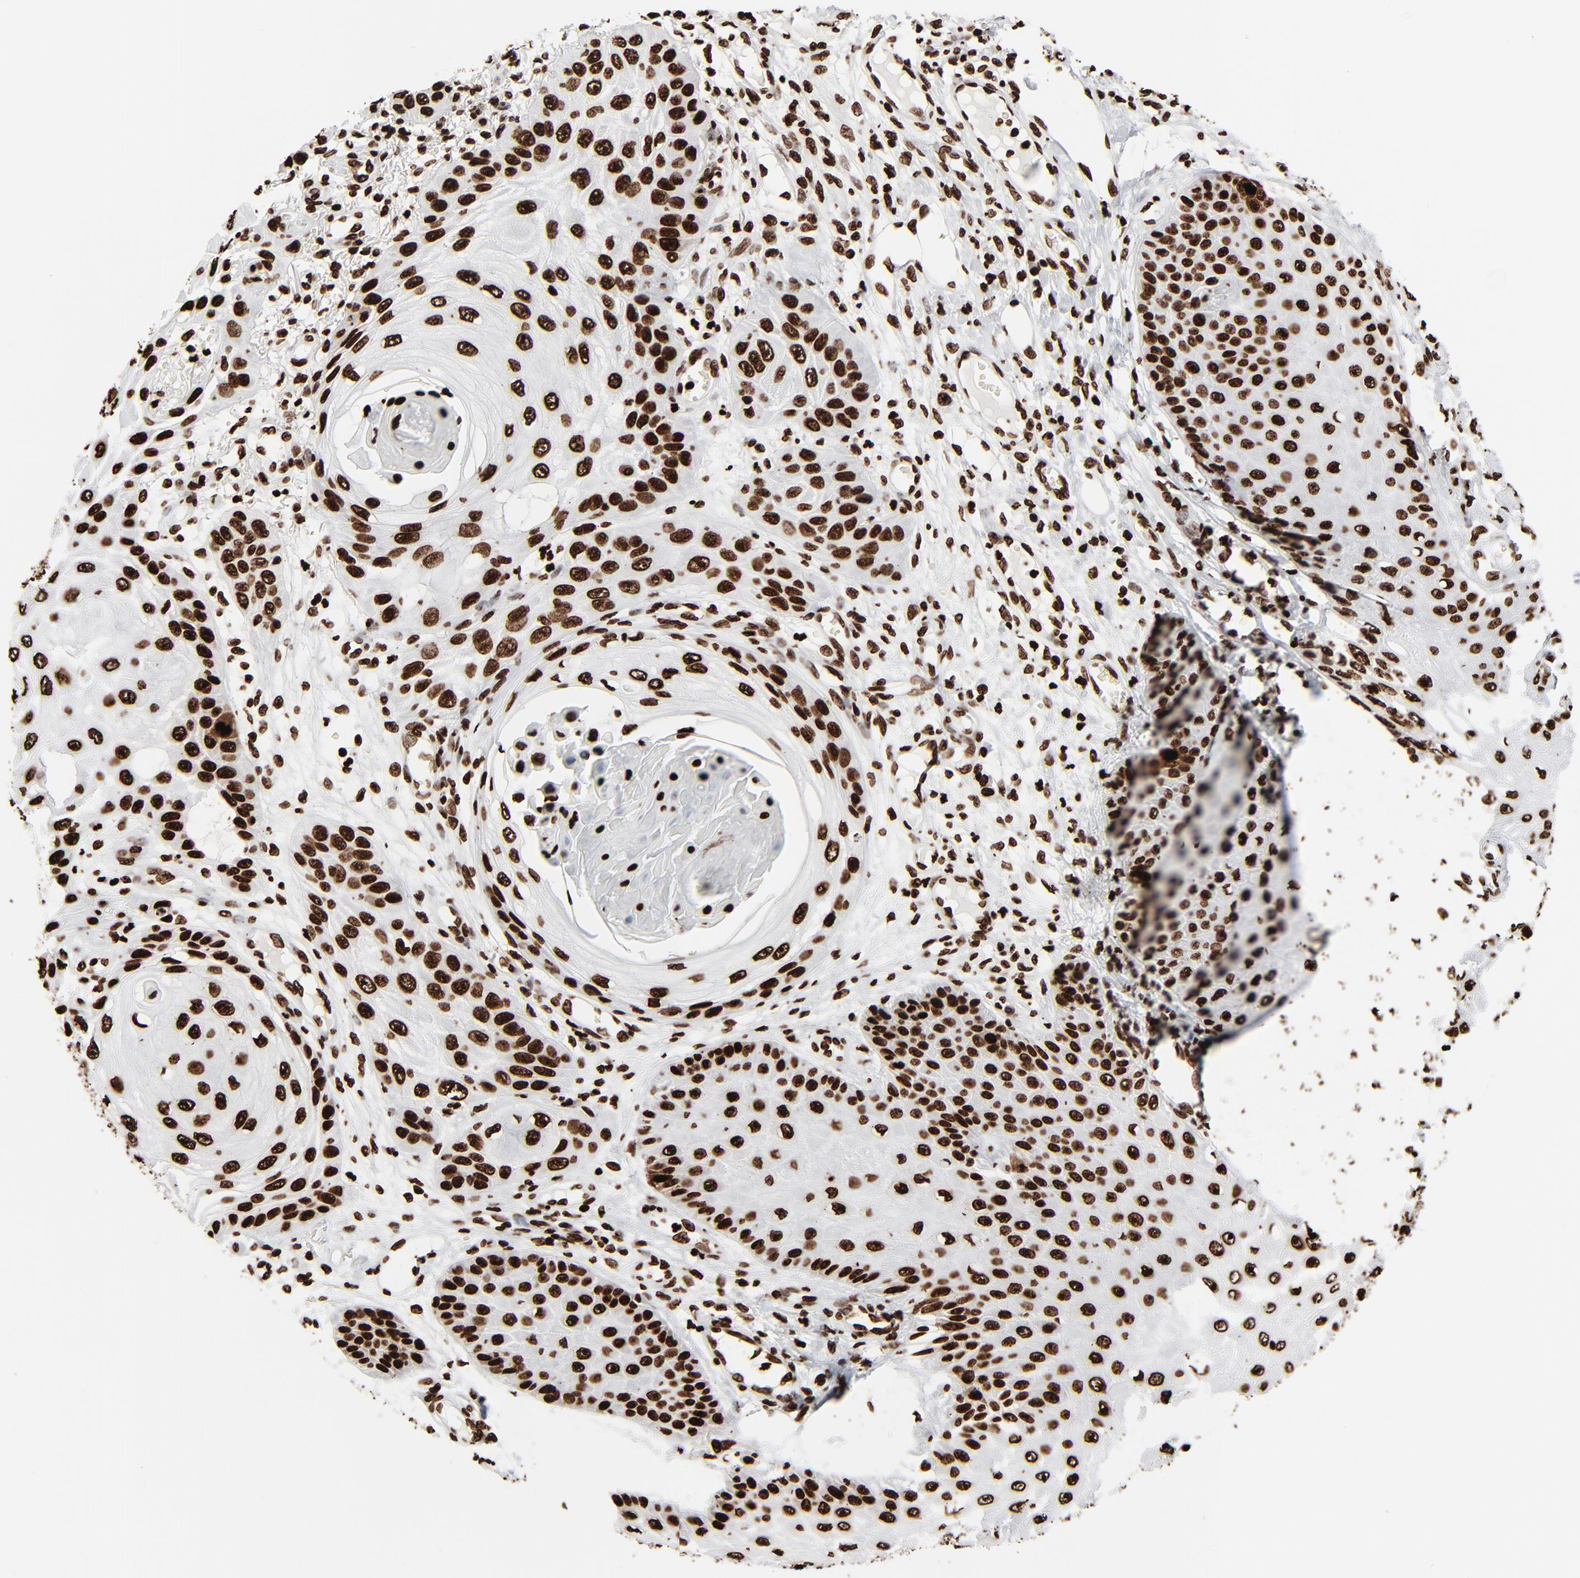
{"staining": {"intensity": "strong", "quantity": ">75%", "location": "nuclear"}, "tissue": "skin cancer", "cell_type": "Tumor cells", "image_type": "cancer", "snomed": [{"axis": "morphology", "description": "Squamous cell carcinoma, NOS"}, {"axis": "topography", "description": "Skin"}], "caption": "IHC staining of squamous cell carcinoma (skin), which shows high levels of strong nuclear expression in about >75% of tumor cells indicating strong nuclear protein positivity. The staining was performed using DAB (3,3'-diaminobenzidine) (brown) for protein detection and nuclei were counterstained in hematoxylin (blue).", "gene": "H3-4", "patient": {"sex": "female", "age": 40}}